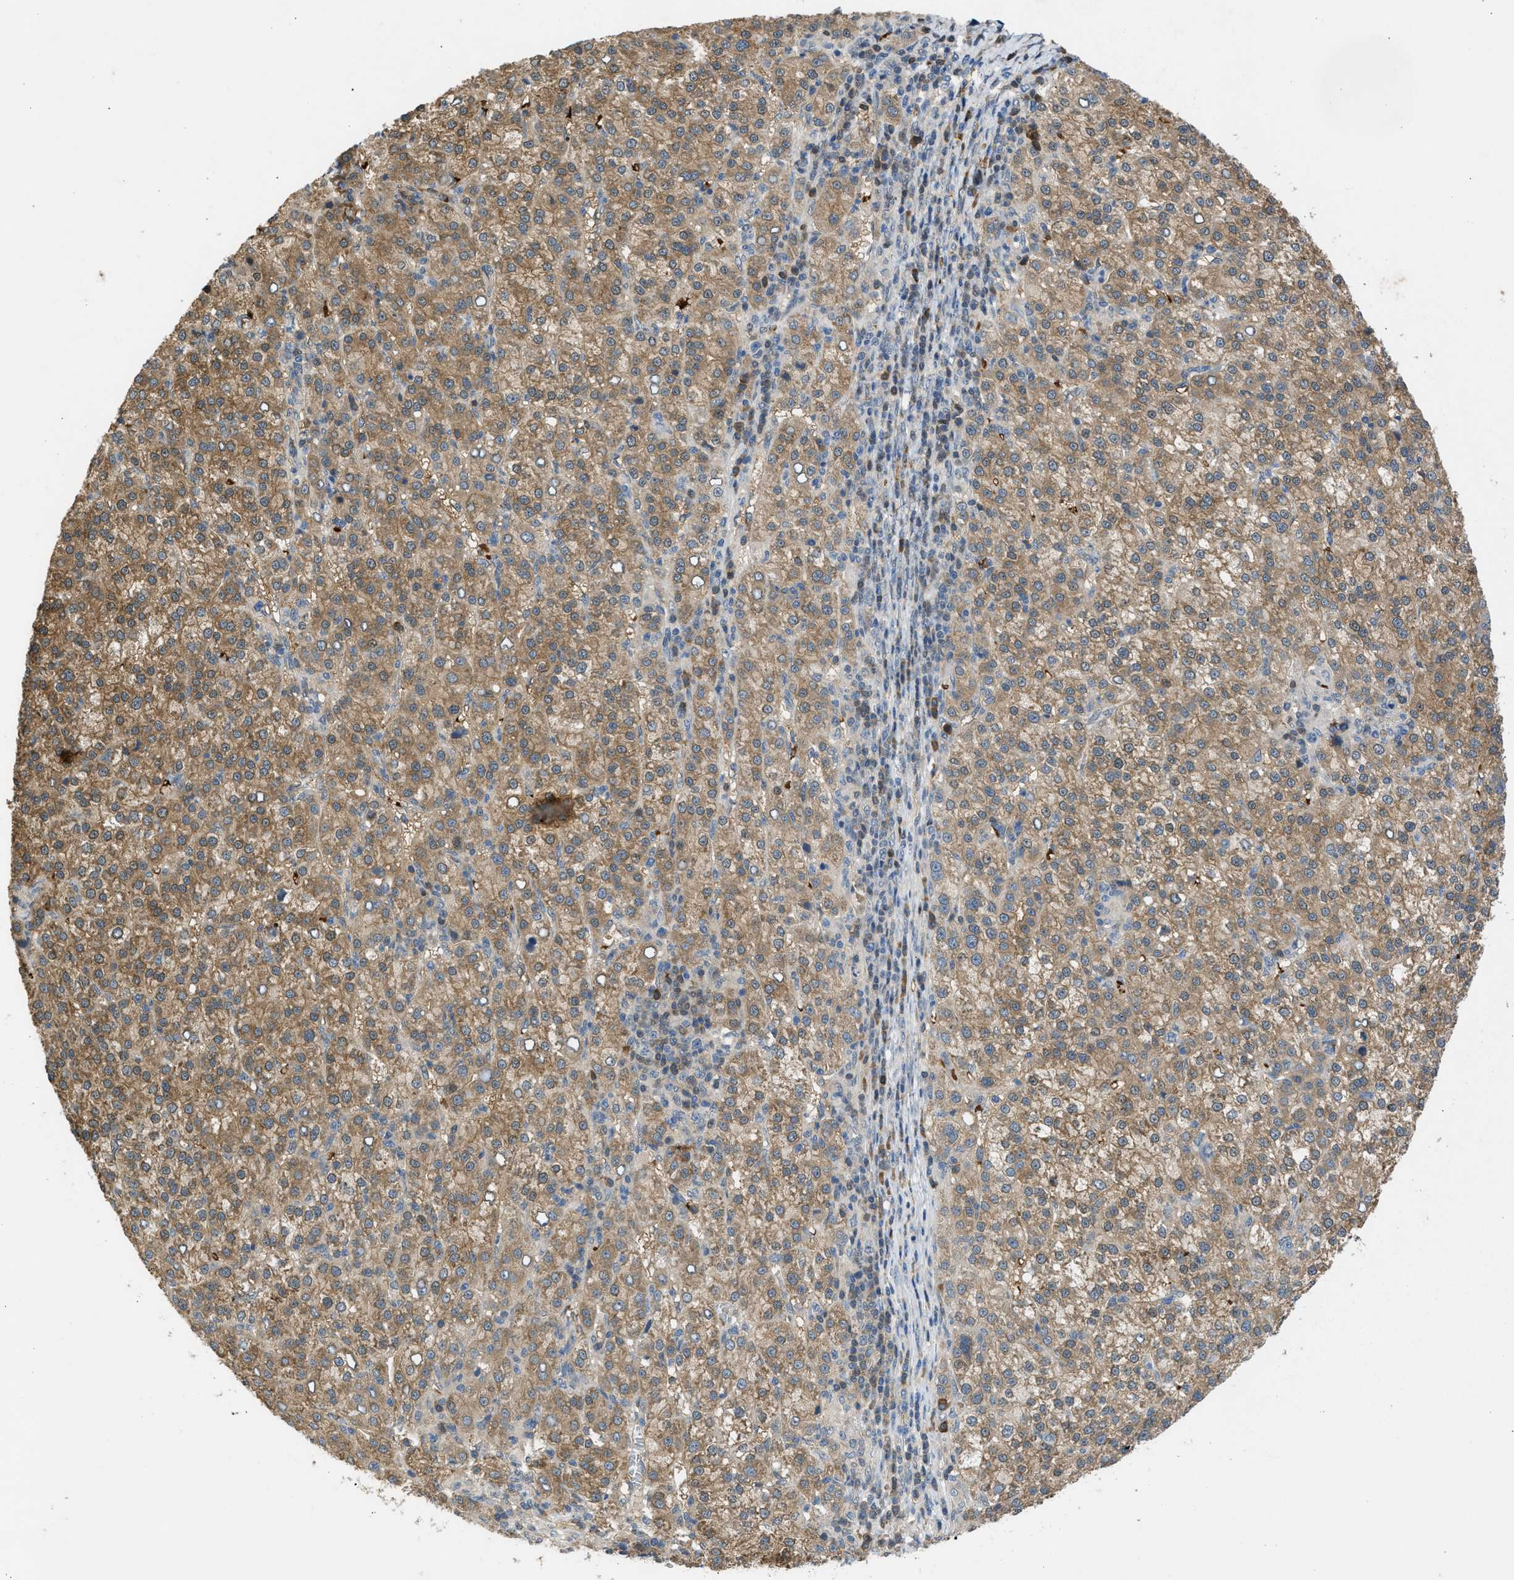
{"staining": {"intensity": "moderate", "quantity": ">75%", "location": "cytoplasmic/membranous"}, "tissue": "liver cancer", "cell_type": "Tumor cells", "image_type": "cancer", "snomed": [{"axis": "morphology", "description": "Carcinoma, Hepatocellular, NOS"}, {"axis": "topography", "description": "Liver"}], "caption": "Liver cancer (hepatocellular carcinoma) tissue demonstrates moderate cytoplasmic/membranous staining in about >75% of tumor cells (Stains: DAB in brown, nuclei in blue, Microscopy: brightfield microscopy at high magnification).", "gene": "MAPK7", "patient": {"sex": "female", "age": 58}}